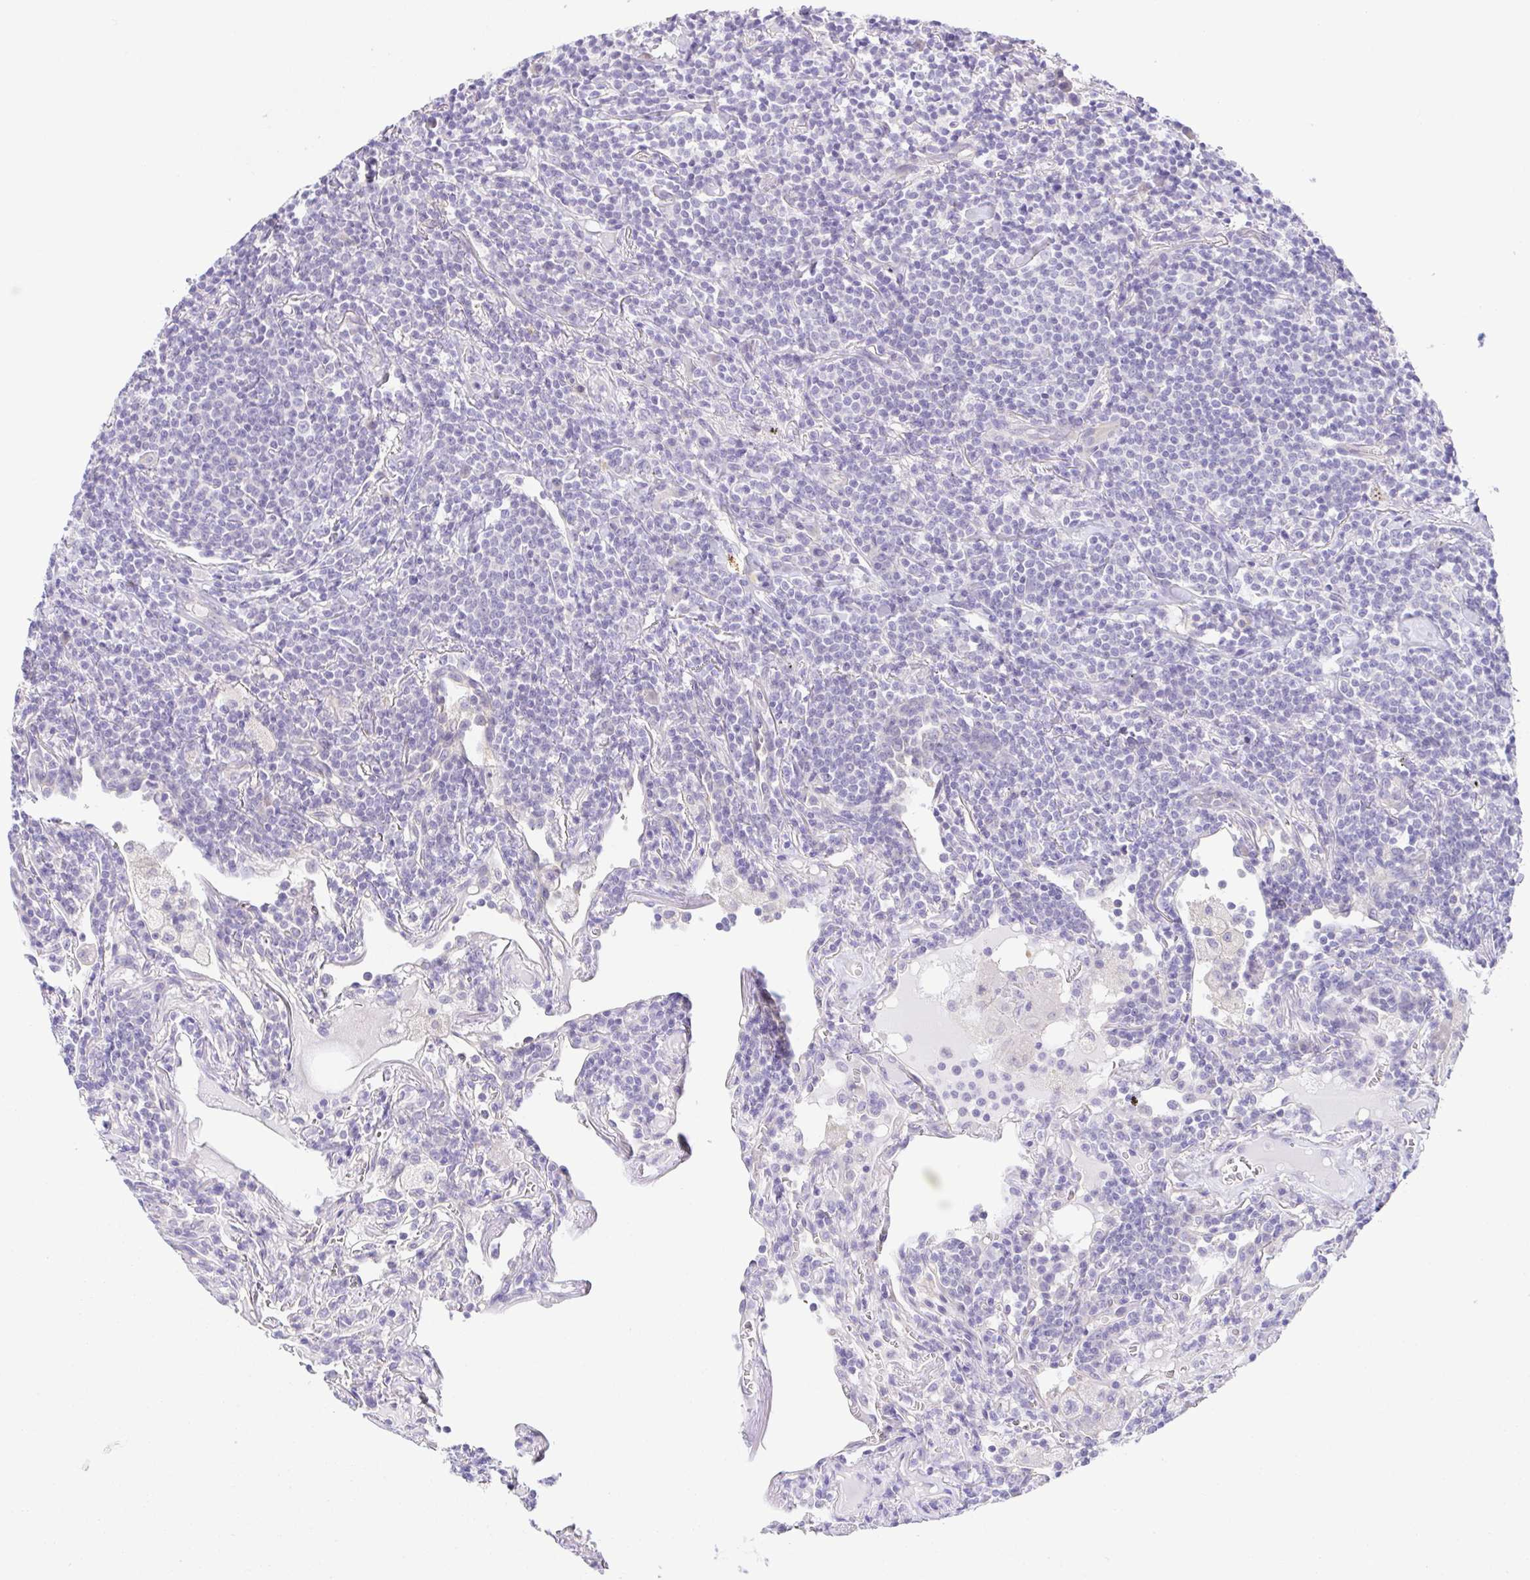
{"staining": {"intensity": "negative", "quantity": "none", "location": "none"}, "tissue": "lymphoma", "cell_type": "Tumor cells", "image_type": "cancer", "snomed": [{"axis": "morphology", "description": "Malignant lymphoma, non-Hodgkin's type, Low grade"}, {"axis": "topography", "description": "Lung"}], "caption": "IHC micrograph of neoplastic tissue: human lymphoma stained with DAB reveals no significant protein expression in tumor cells. (DAB immunohistochemistry, high magnification).", "gene": "KRTDAP", "patient": {"sex": "female", "age": 71}}